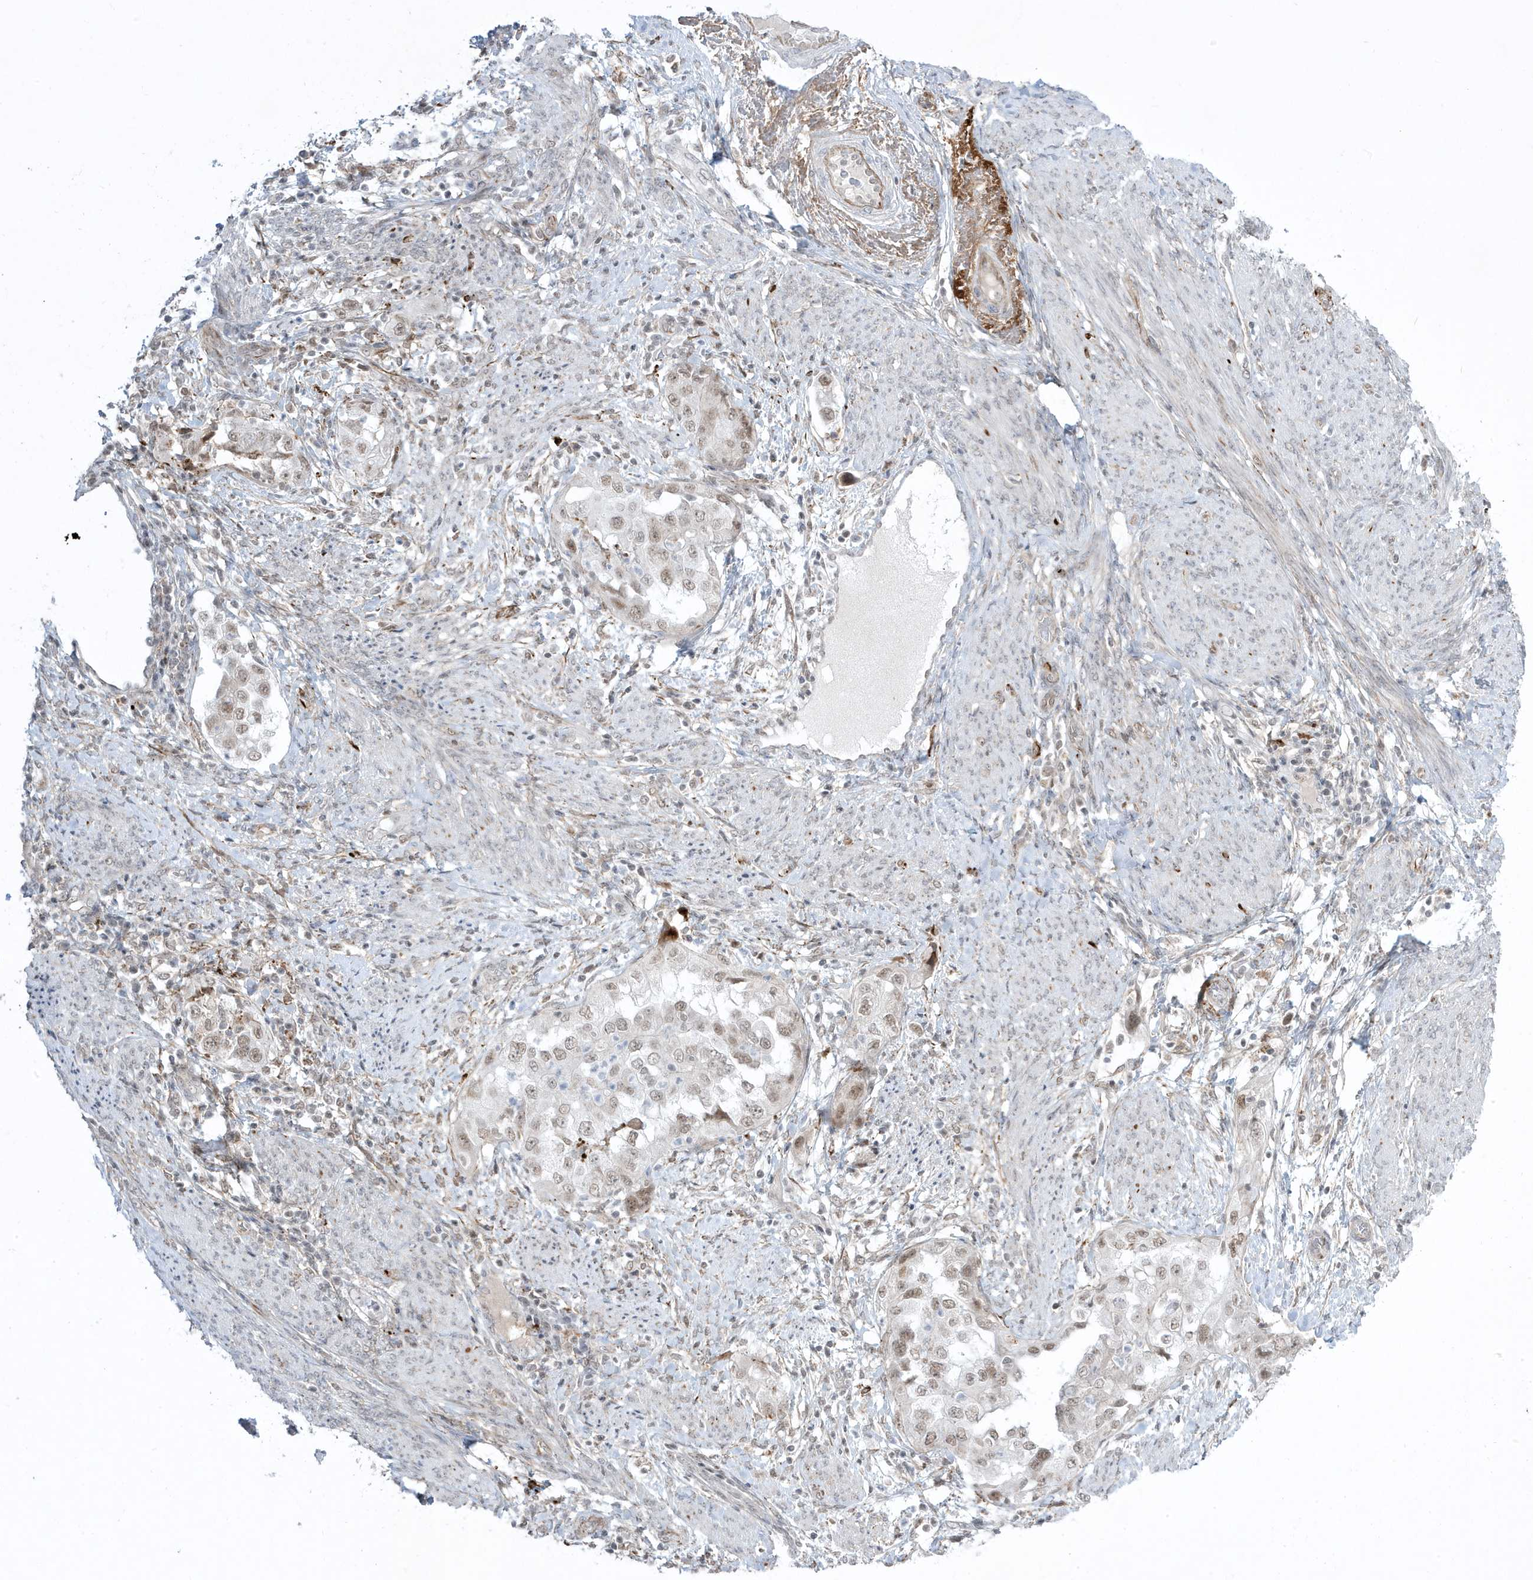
{"staining": {"intensity": "moderate", "quantity": ">75%", "location": "nuclear"}, "tissue": "endometrial cancer", "cell_type": "Tumor cells", "image_type": "cancer", "snomed": [{"axis": "morphology", "description": "Adenocarcinoma, NOS"}, {"axis": "topography", "description": "Endometrium"}], "caption": "This micrograph demonstrates endometrial cancer (adenocarcinoma) stained with immunohistochemistry (IHC) to label a protein in brown. The nuclear of tumor cells show moderate positivity for the protein. Nuclei are counter-stained blue.", "gene": "ADAMTSL3", "patient": {"sex": "female", "age": 85}}